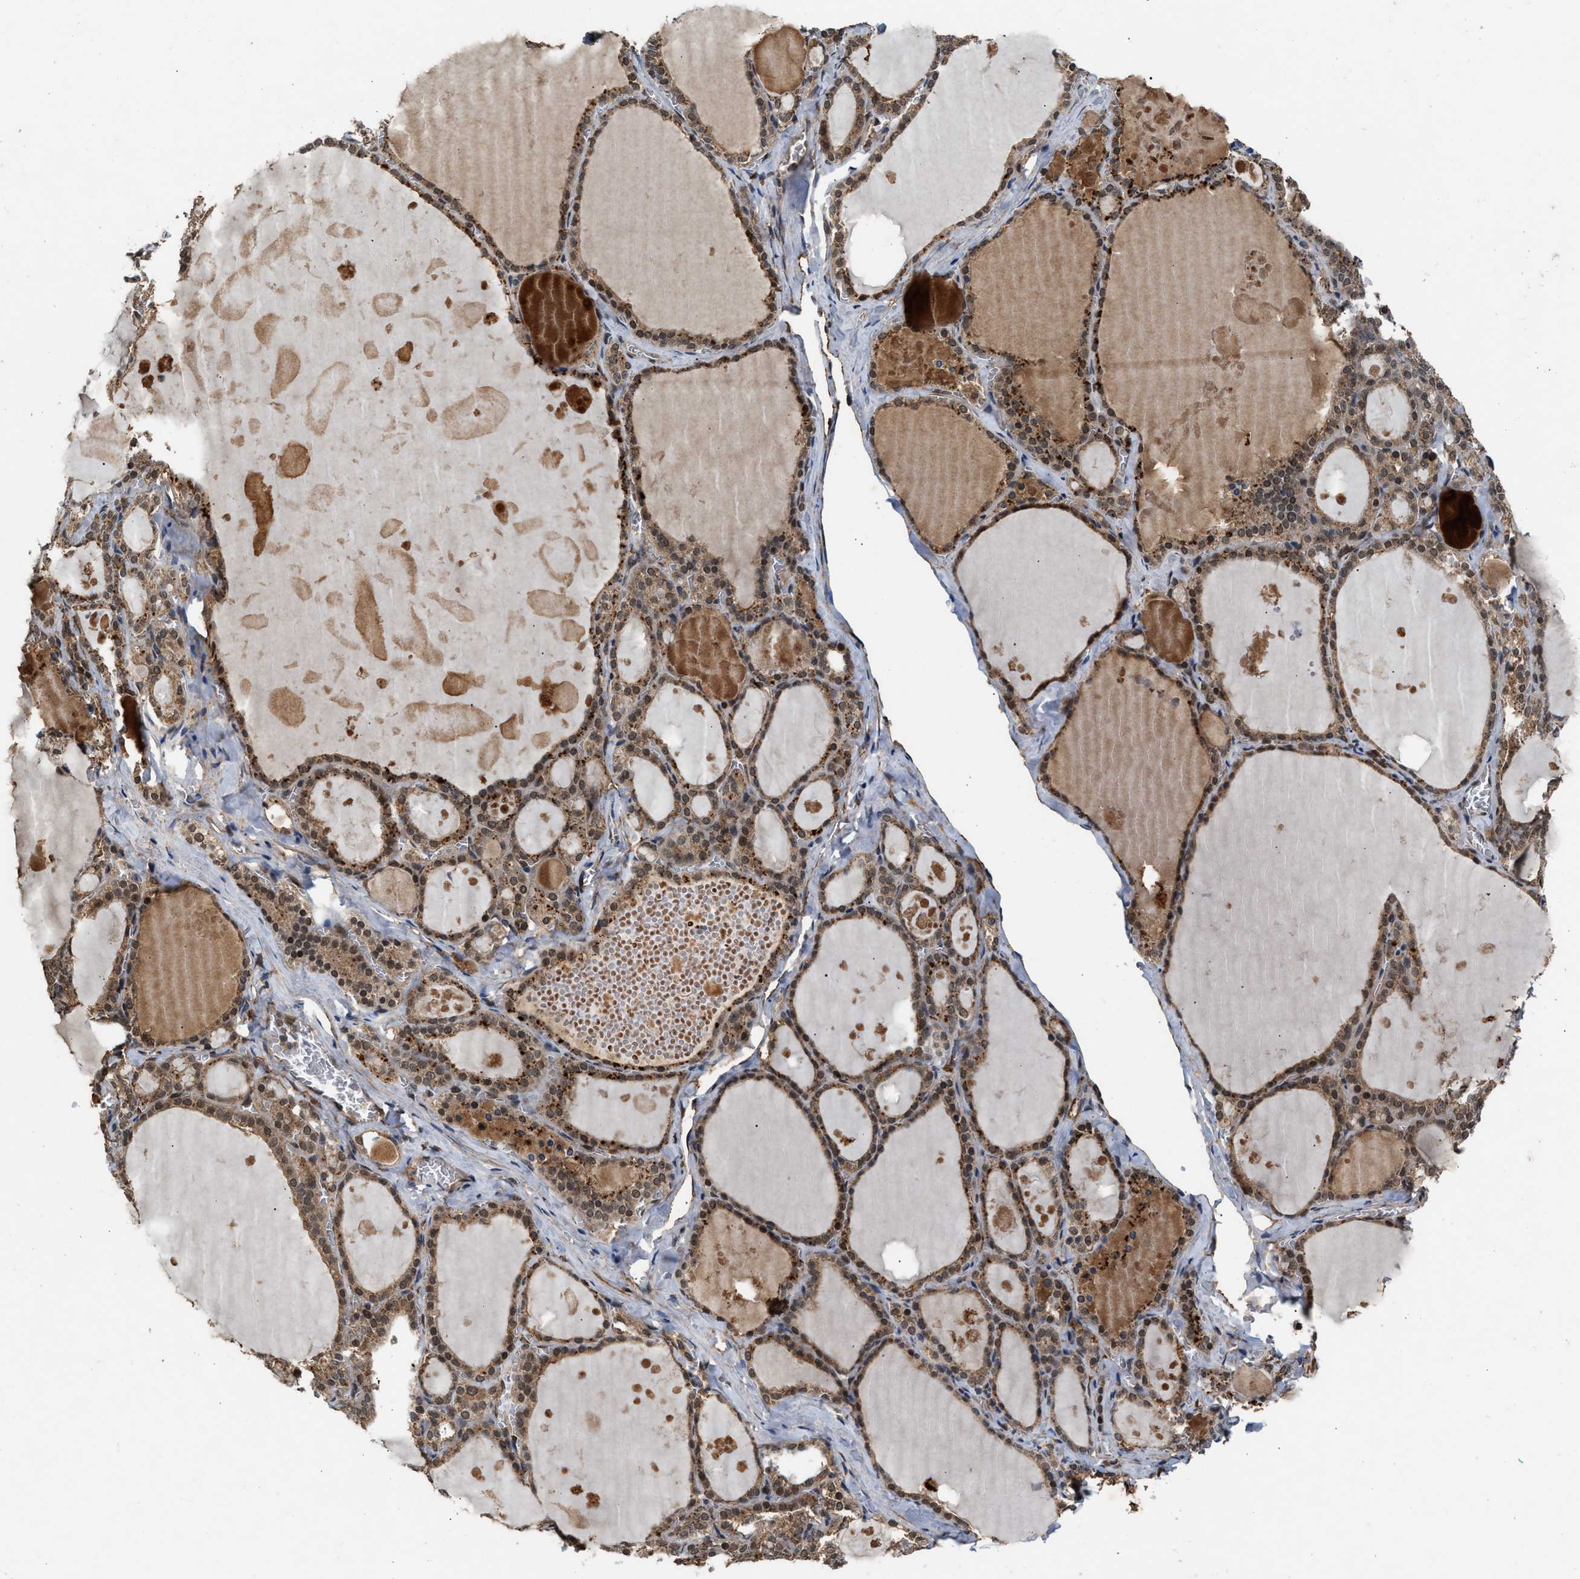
{"staining": {"intensity": "moderate", "quantity": ">75%", "location": "cytoplasmic/membranous,nuclear"}, "tissue": "thyroid gland", "cell_type": "Glandular cells", "image_type": "normal", "snomed": [{"axis": "morphology", "description": "Normal tissue, NOS"}, {"axis": "topography", "description": "Thyroid gland"}], "caption": "Immunohistochemistry of normal human thyroid gland exhibits medium levels of moderate cytoplasmic/membranous,nuclear staining in approximately >75% of glandular cells. (DAB = brown stain, brightfield microscopy at high magnification).", "gene": "RUSC2", "patient": {"sex": "male", "age": 56}}